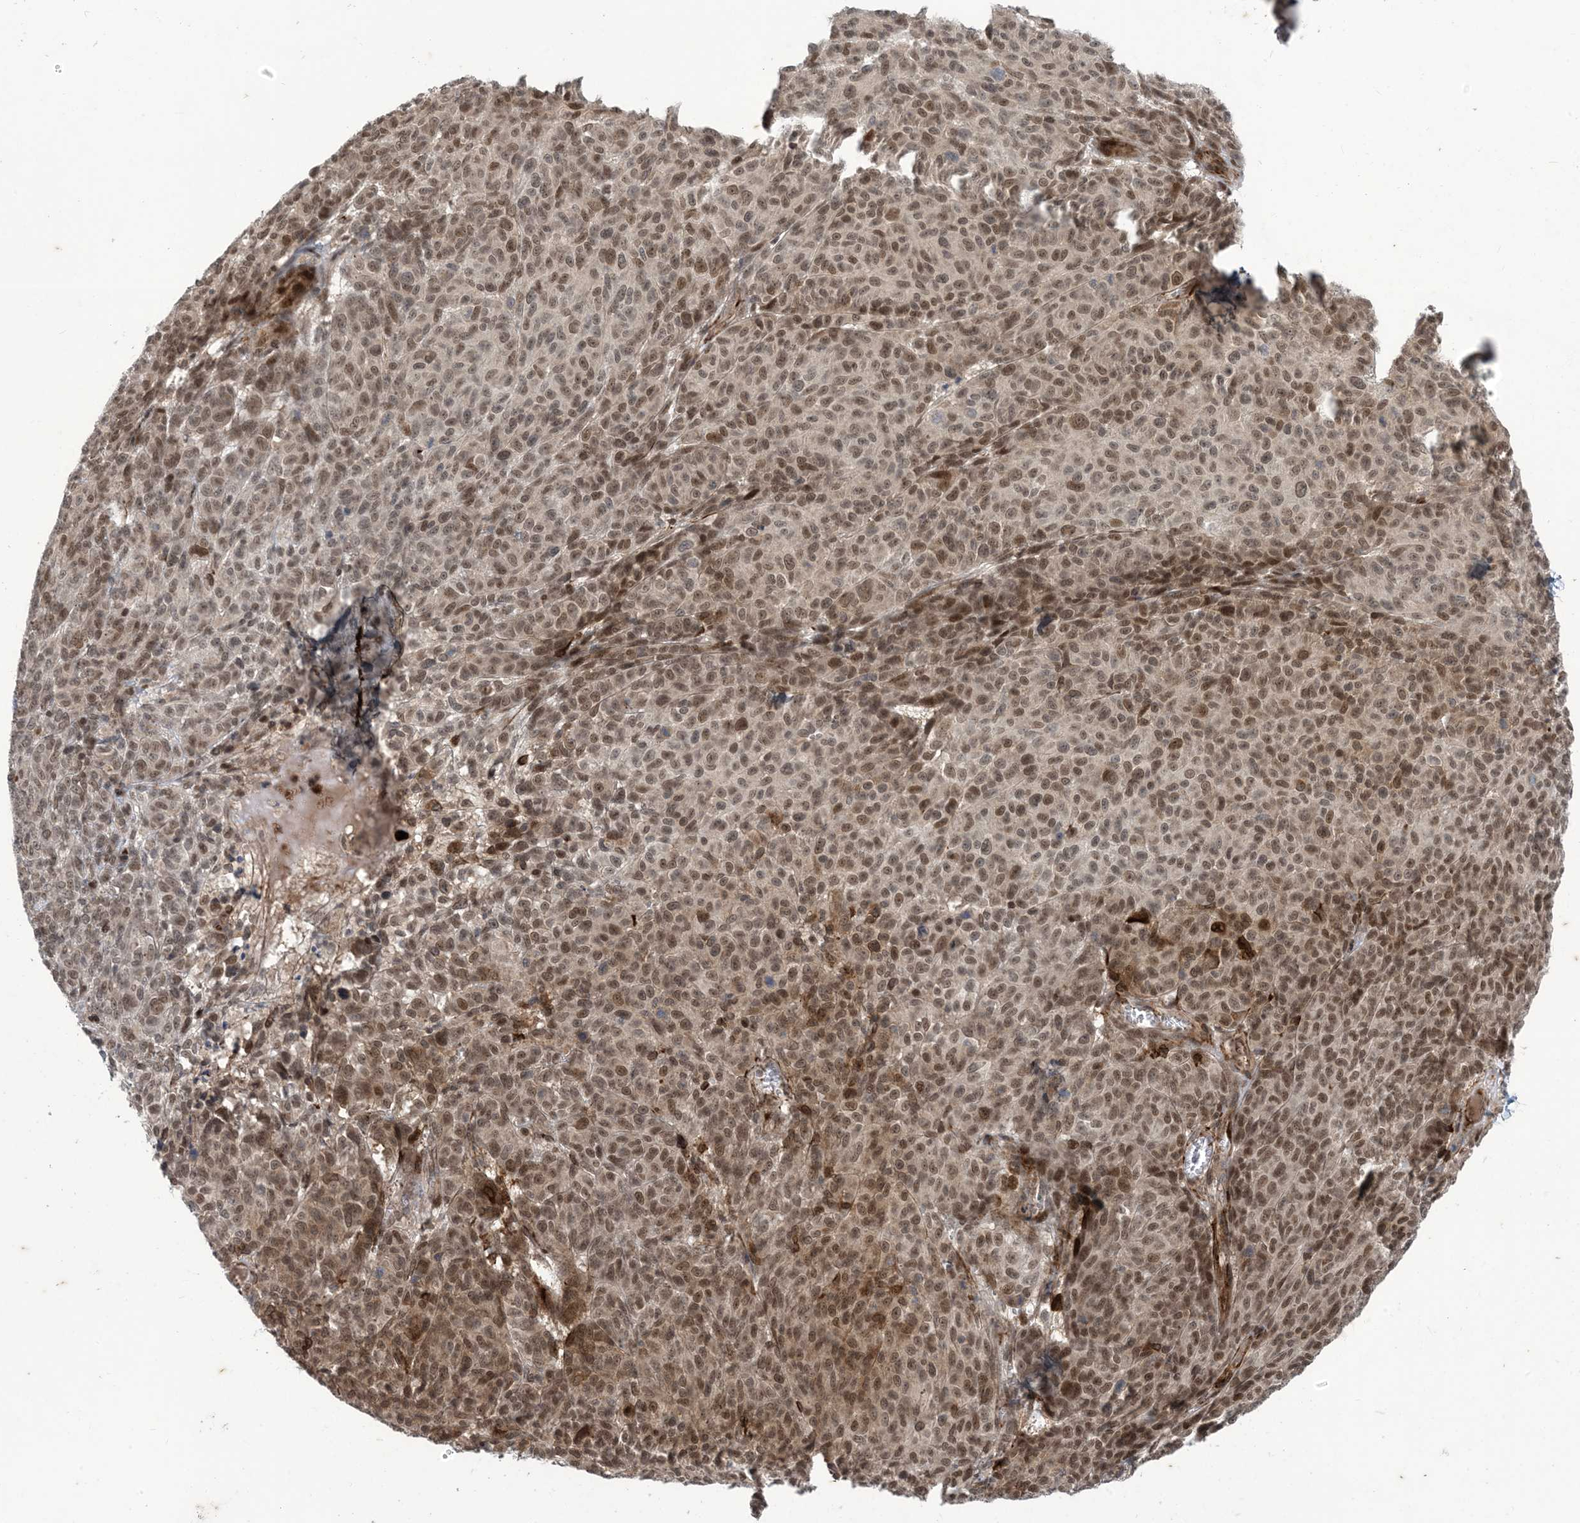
{"staining": {"intensity": "moderate", "quantity": ">75%", "location": "nuclear"}, "tissue": "melanoma", "cell_type": "Tumor cells", "image_type": "cancer", "snomed": [{"axis": "morphology", "description": "Malignant melanoma, NOS"}, {"axis": "topography", "description": "Skin"}], "caption": "Immunohistochemical staining of human malignant melanoma exhibits medium levels of moderate nuclear expression in approximately >75% of tumor cells. (IHC, brightfield microscopy, high magnification).", "gene": "LAGE3", "patient": {"sex": "male", "age": 49}}